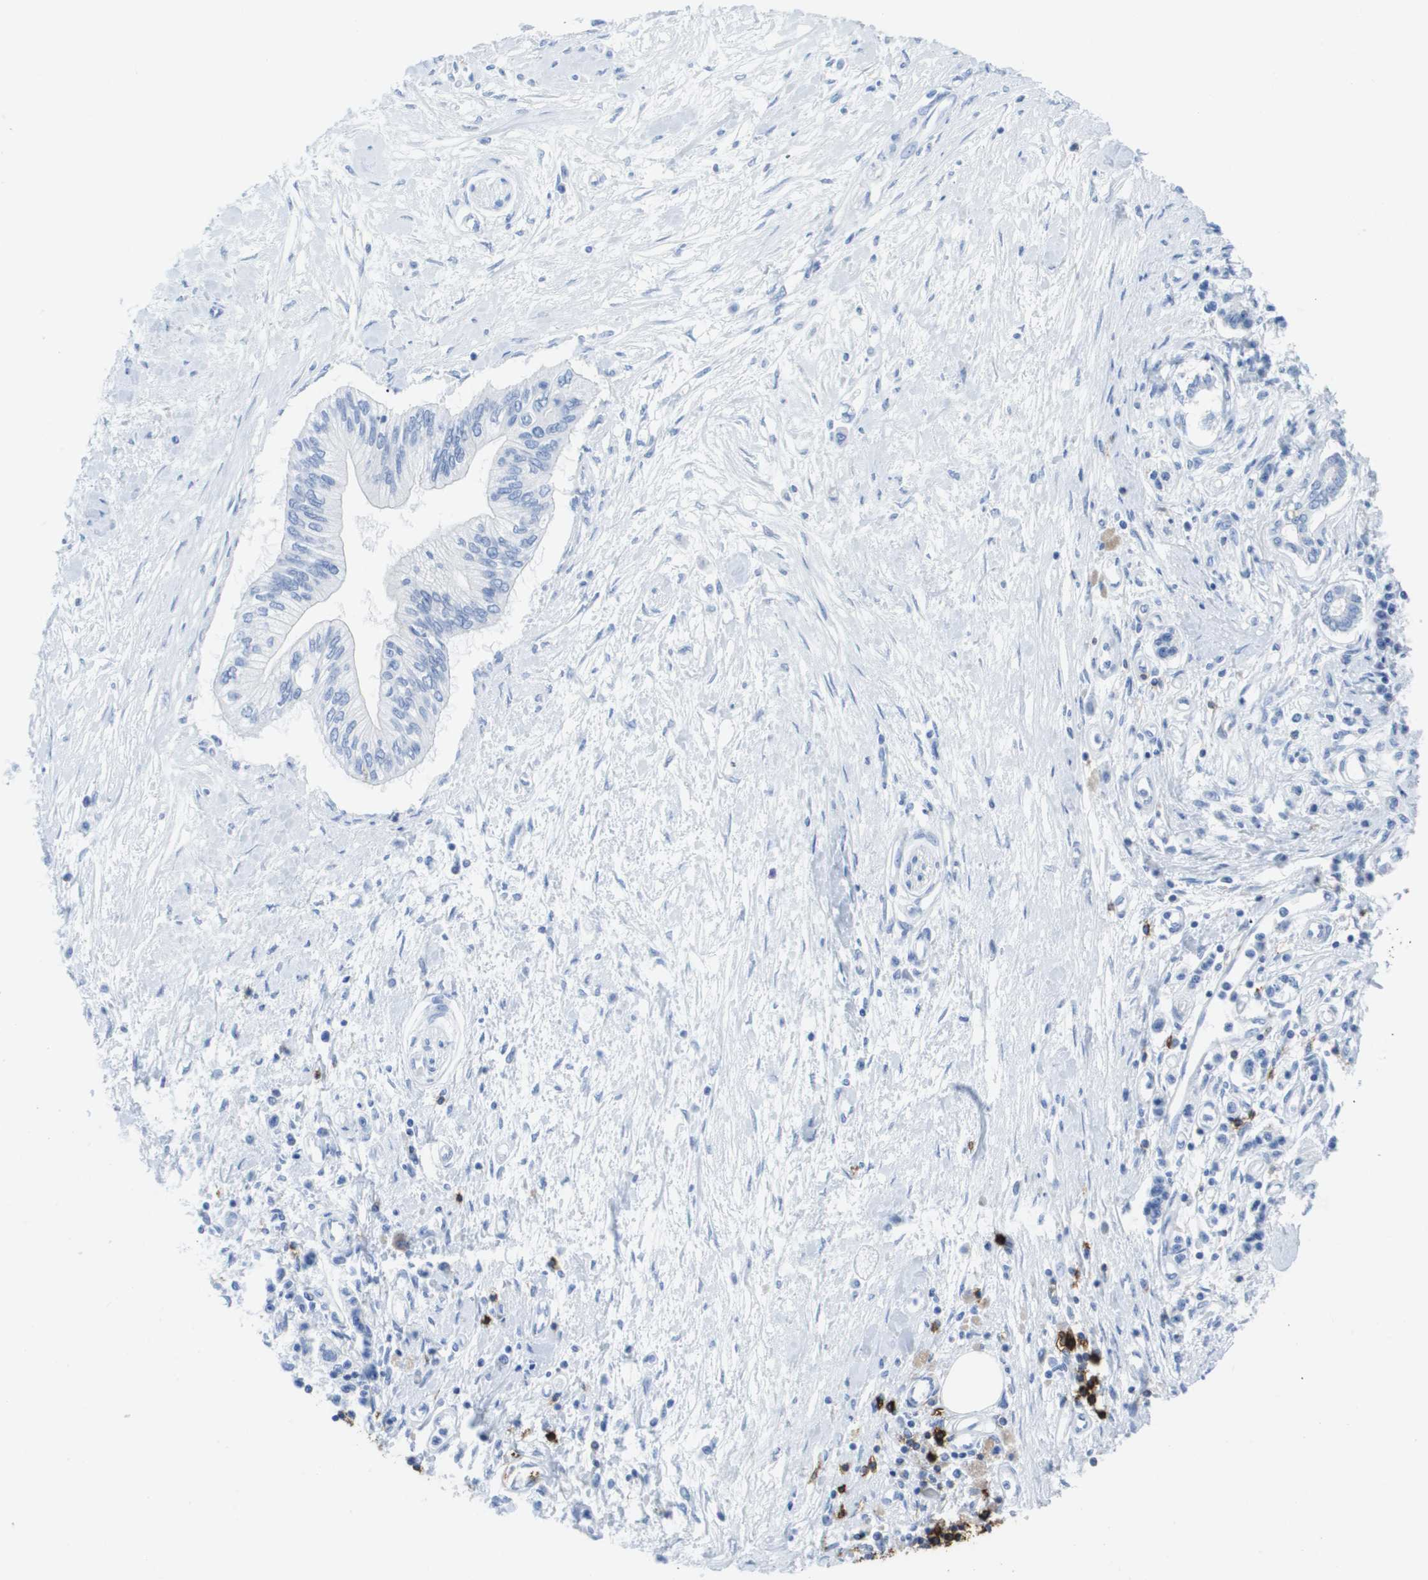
{"staining": {"intensity": "negative", "quantity": "none", "location": "none"}, "tissue": "pancreatic cancer", "cell_type": "Tumor cells", "image_type": "cancer", "snomed": [{"axis": "morphology", "description": "Adenocarcinoma, NOS"}, {"axis": "topography", "description": "Pancreas"}], "caption": "This is a micrograph of immunohistochemistry (IHC) staining of pancreatic adenocarcinoma, which shows no staining in tumor cells.", "gene": "MS4A1", "patient": {"sex": "female", "age": 77}}